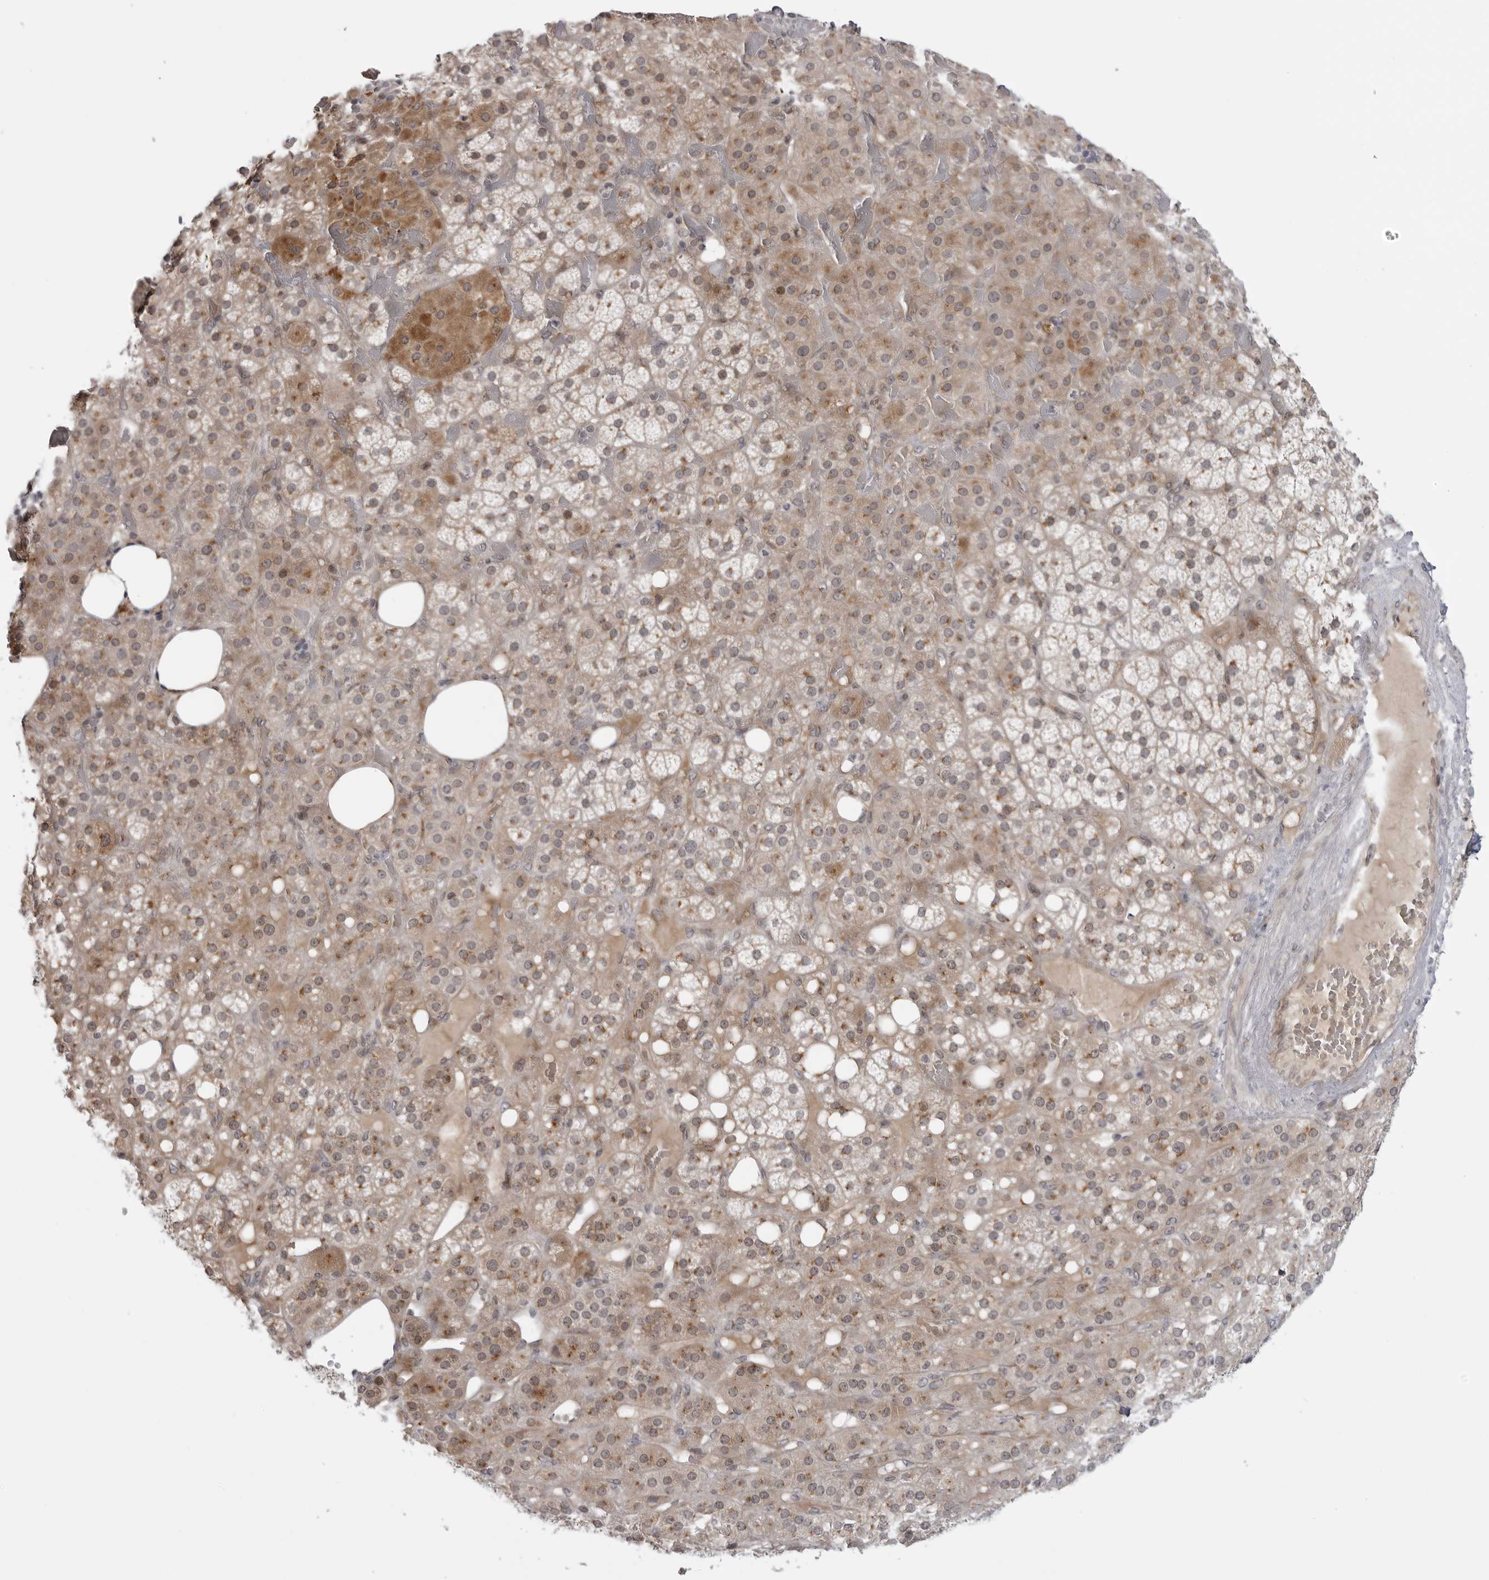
{"staining": {"intensity": "moderate", "quantity": ">75%", "location": "cytoplasmic/membranous,nuclear"}, "tissue": "adrenal gland", "cell_type": "Glandular cells", "image_type": "normal", "snomed": [{"axis": "morphology", "description": "Normal tissue, NOS"}, {"axis": "topography", "description": "Adrenal gland"}], "caption": "An image showing moderate cytoplasmic/membranous,nuclear staining in approximately >75% of glandular cells in unremarkable adrenal gland, as visualized by brown immunohistochemical staining.", "gene": "LRRC45", "patient": {"sex": "female", "age": 59}}